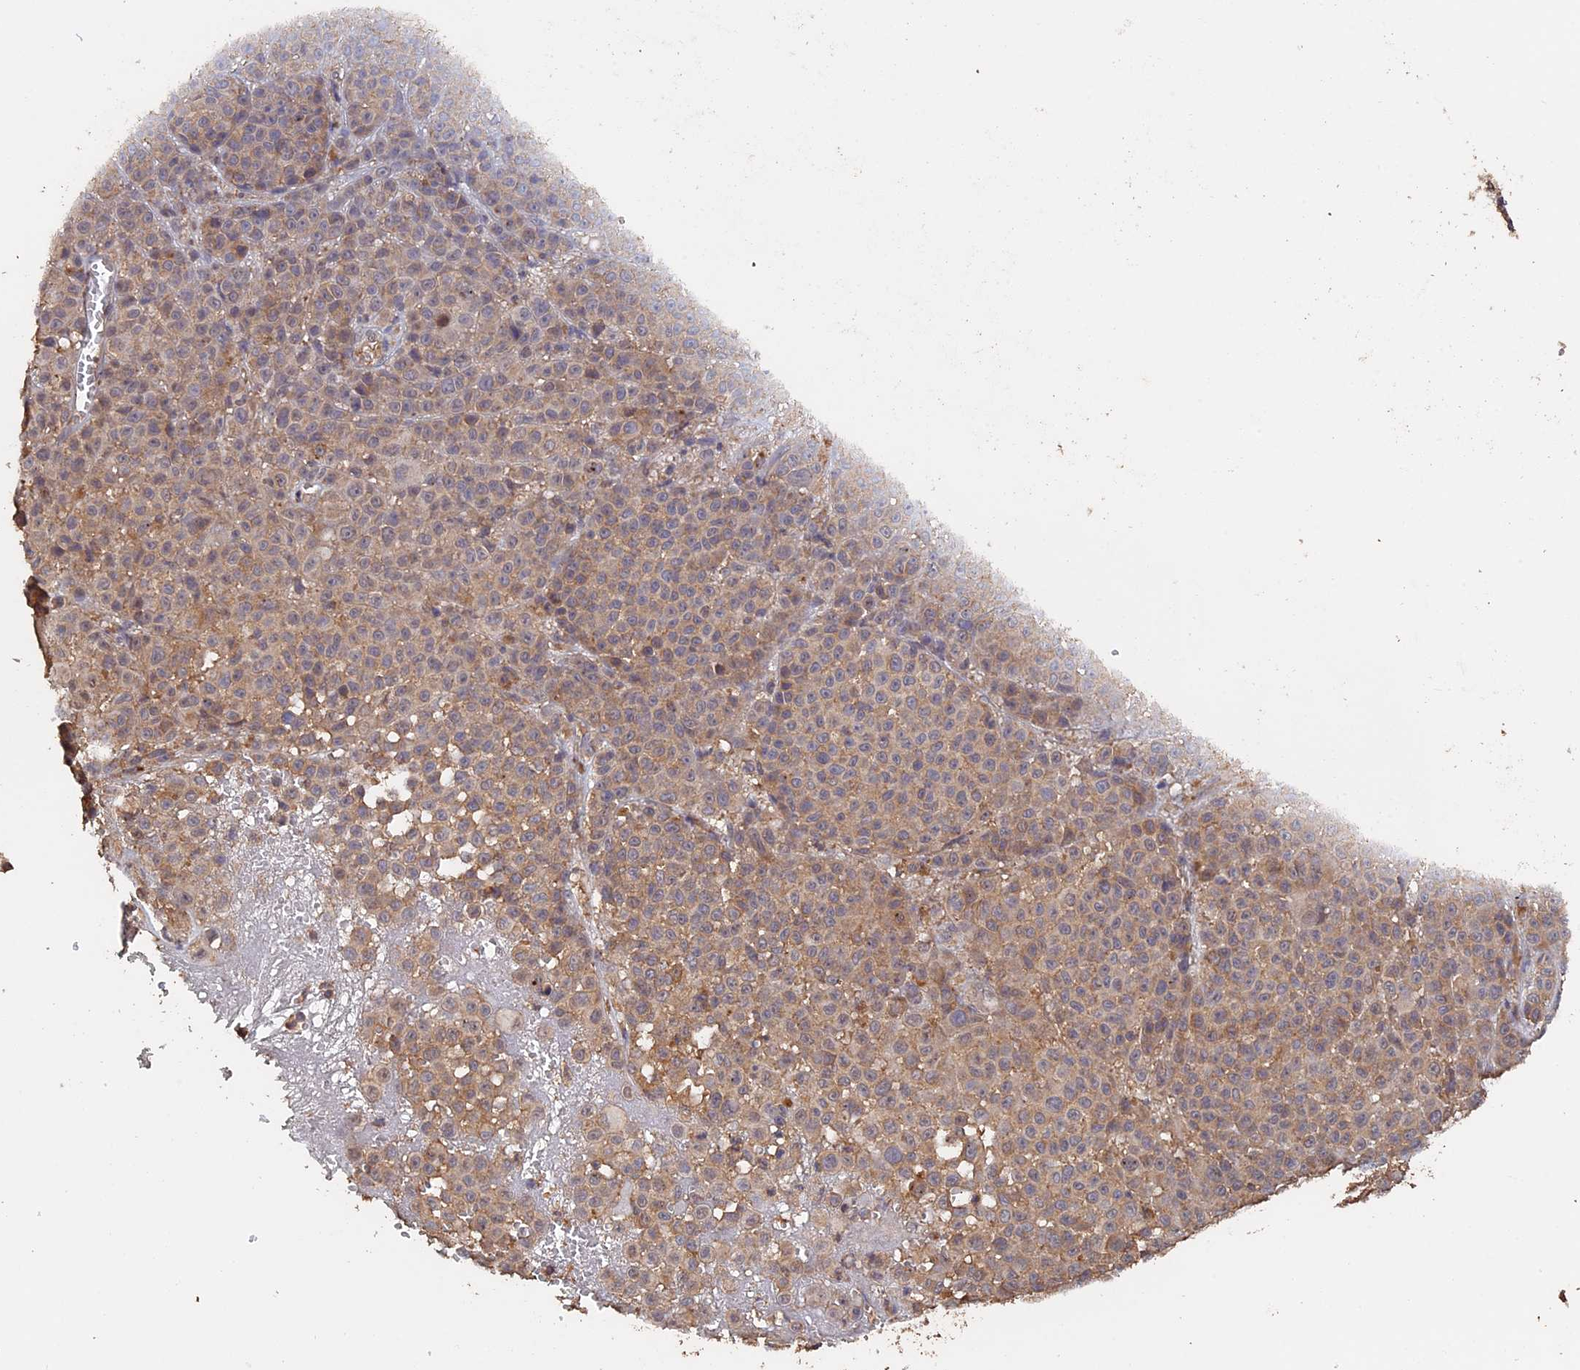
{"staining": {"intensity": "weak", "quantity": "25%-75%", "location": "cytoplasmic/membranous"}, "tissue": "melanoma", "cell_type": "Tumor cells", "image_type": "cancer", "snomed": [{"axis": "morphology", "description": "Malignant melanoma, NOS"}, {"axis": "topography", "description": "Skin"}], "caption": "Tumor cells reveal low levels of weak cytoplasmic/membranous positivity in approximately 25%-75% of cells in malignant melanoma.", "gene": "PIGQ", "patient": {"sex": "female", "age": 94}}